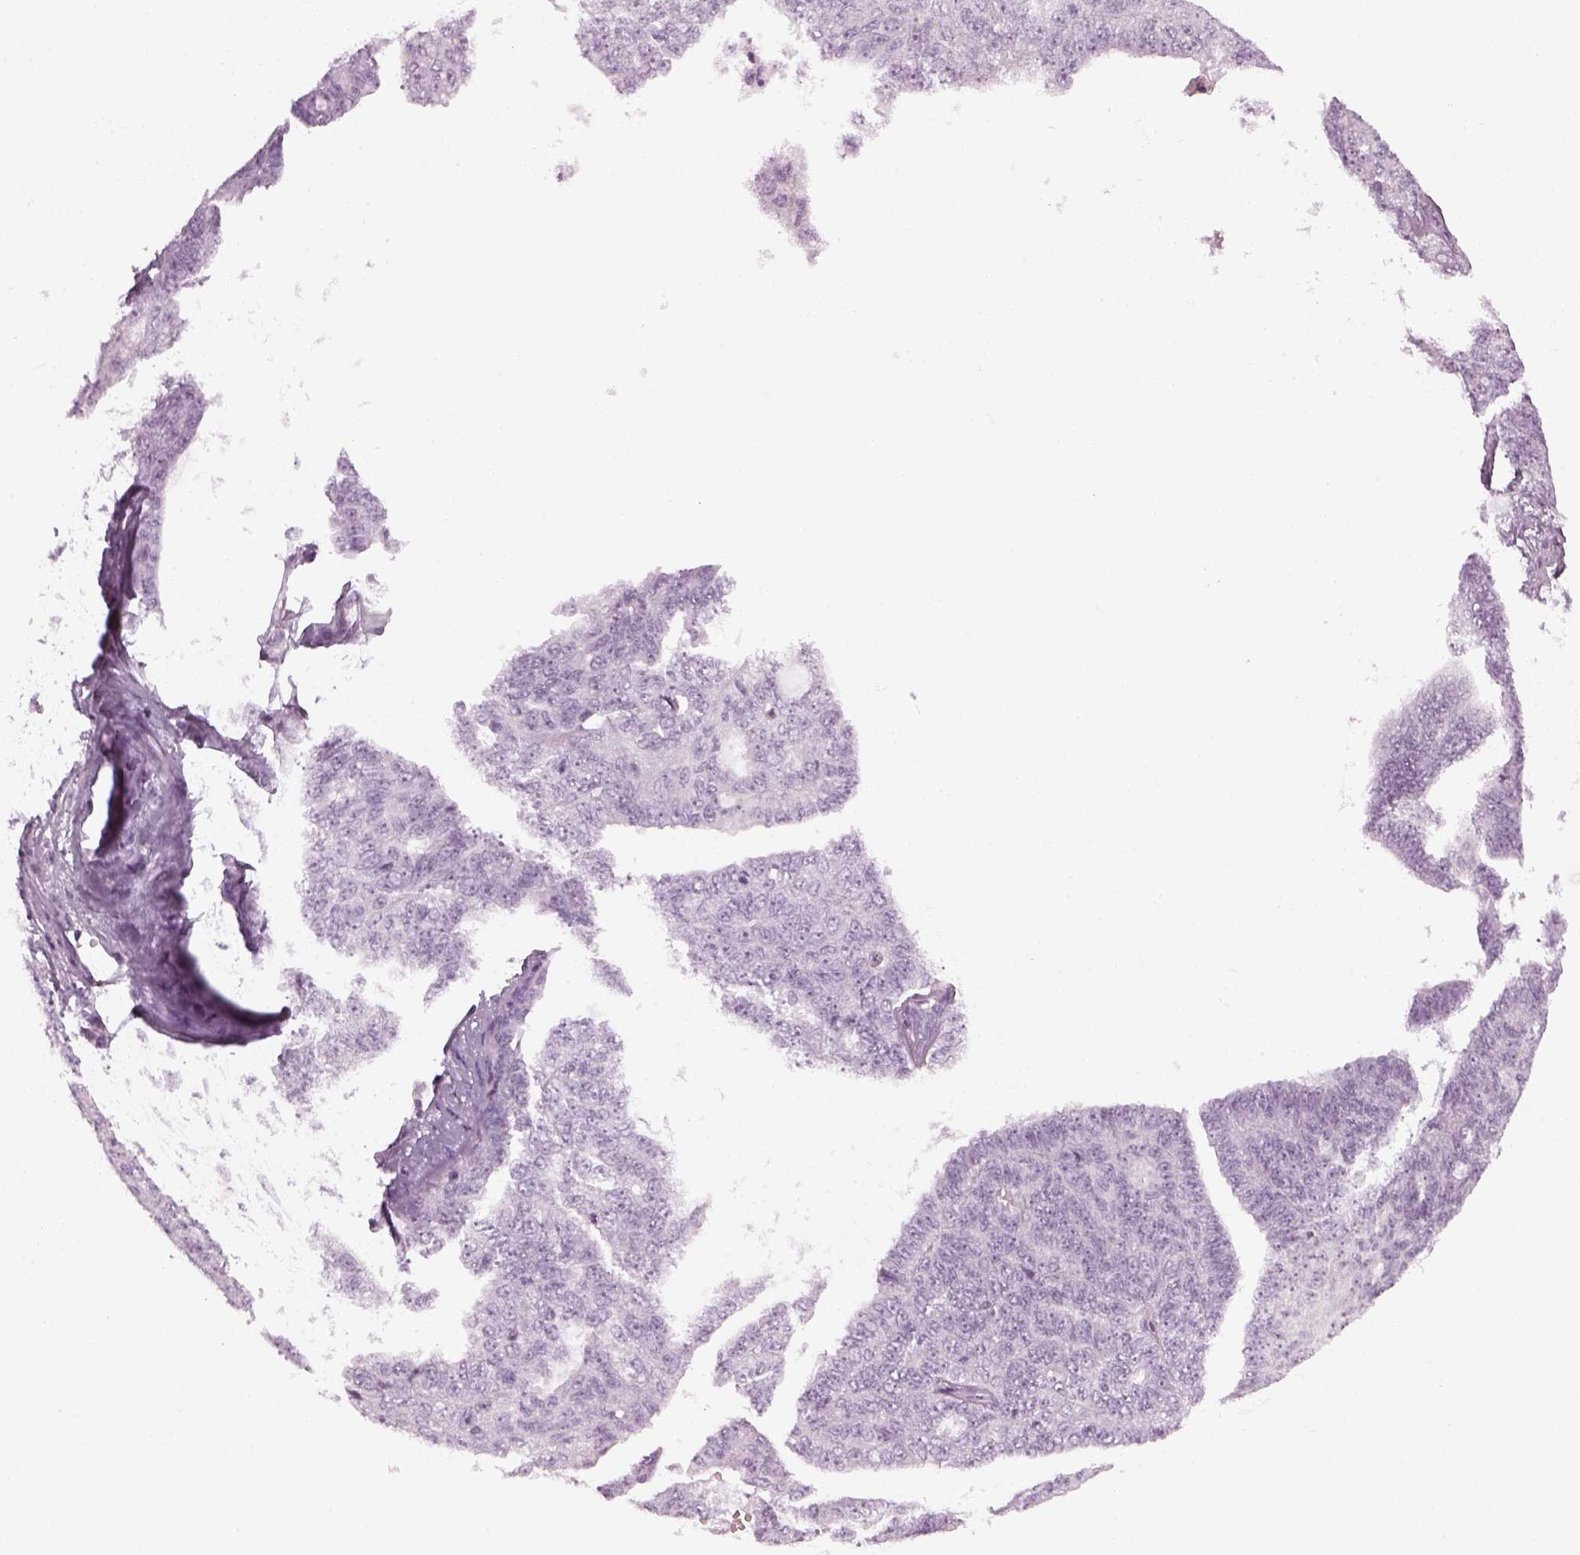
{"staining": {"intensity": "negative", "quantity": "none", "location": "none"}, "tissue": "ovarian cancer", "cell_type": "Tumor cells", "image_type": "cancer", "snomed": [{"axis": "morphology", "description": "Cystadenocarcinoma, serous, NOS"}, {"axis": "topography", "description": "Ovary"}], "caption": "DAB (3,3'-diaminobenzidine) immunohistochemical staining of human ovarian serous cystadenocarcinoma shows no significant expression in tumor cells.", "gene": "KCNG2", "patient": {"sex": "female", "age": 71}}